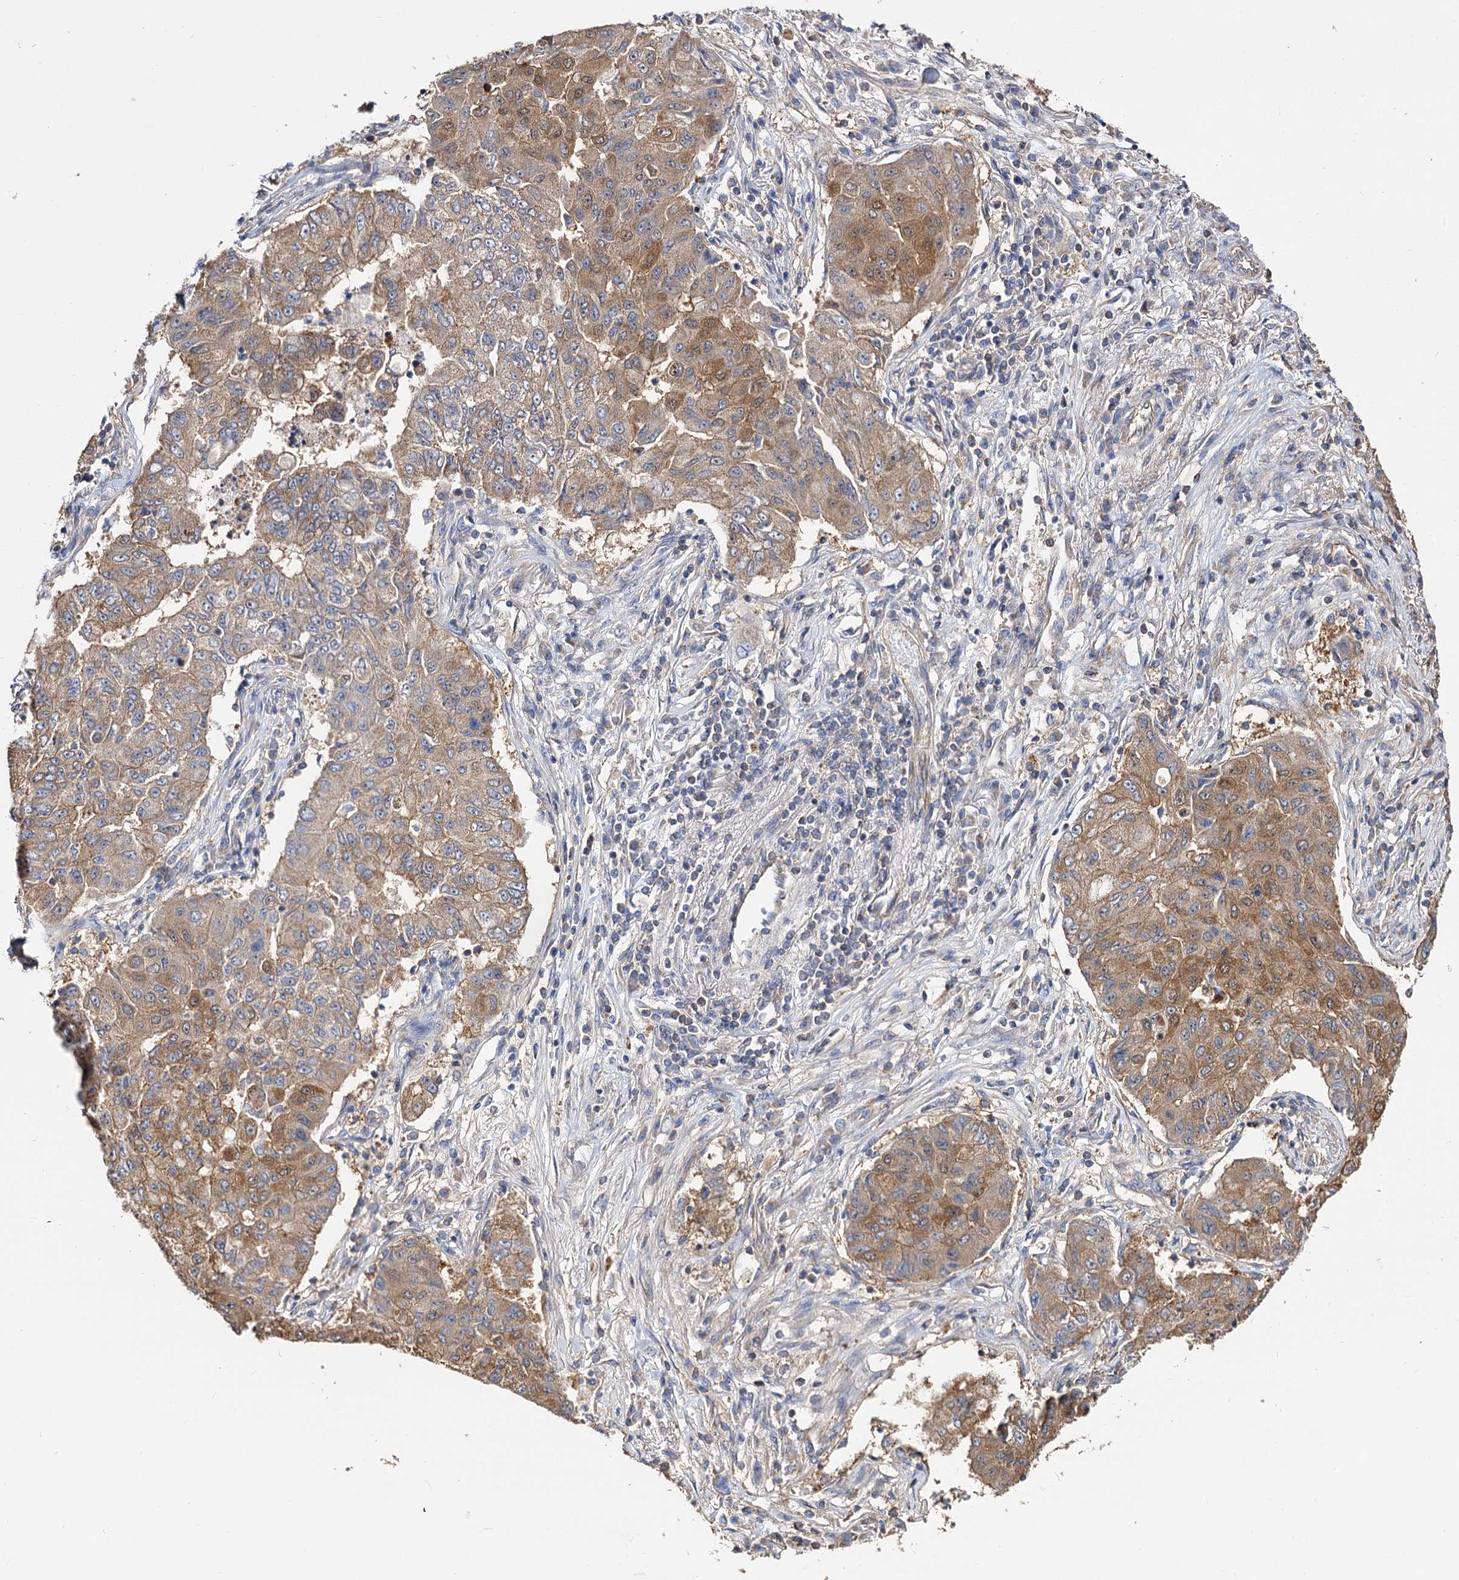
{"staining": {"intensity": "moderate", "quantity": ">75%", "location": "cytoplasmic/membranous"}, "tissue": "lung cancer", "cell_type": "Tumor cells", "image_type": "cancer", "snomed": [{"axis": "morphology", "description": "Squamous cell carcinoma, NOS"}, {"axis": "topography", "description": "Lung"}], "caption": "Immunohistochemical staining of human lung squamous cell carcinoma shows moderate cytoplasmic/membranous protein staining in approximately >75% of tumor cells. The protein is shown in brown color, while the nuclei are stained blue.", "gene": "IDI1", "patient": {"sex": "male", "age": 74}}